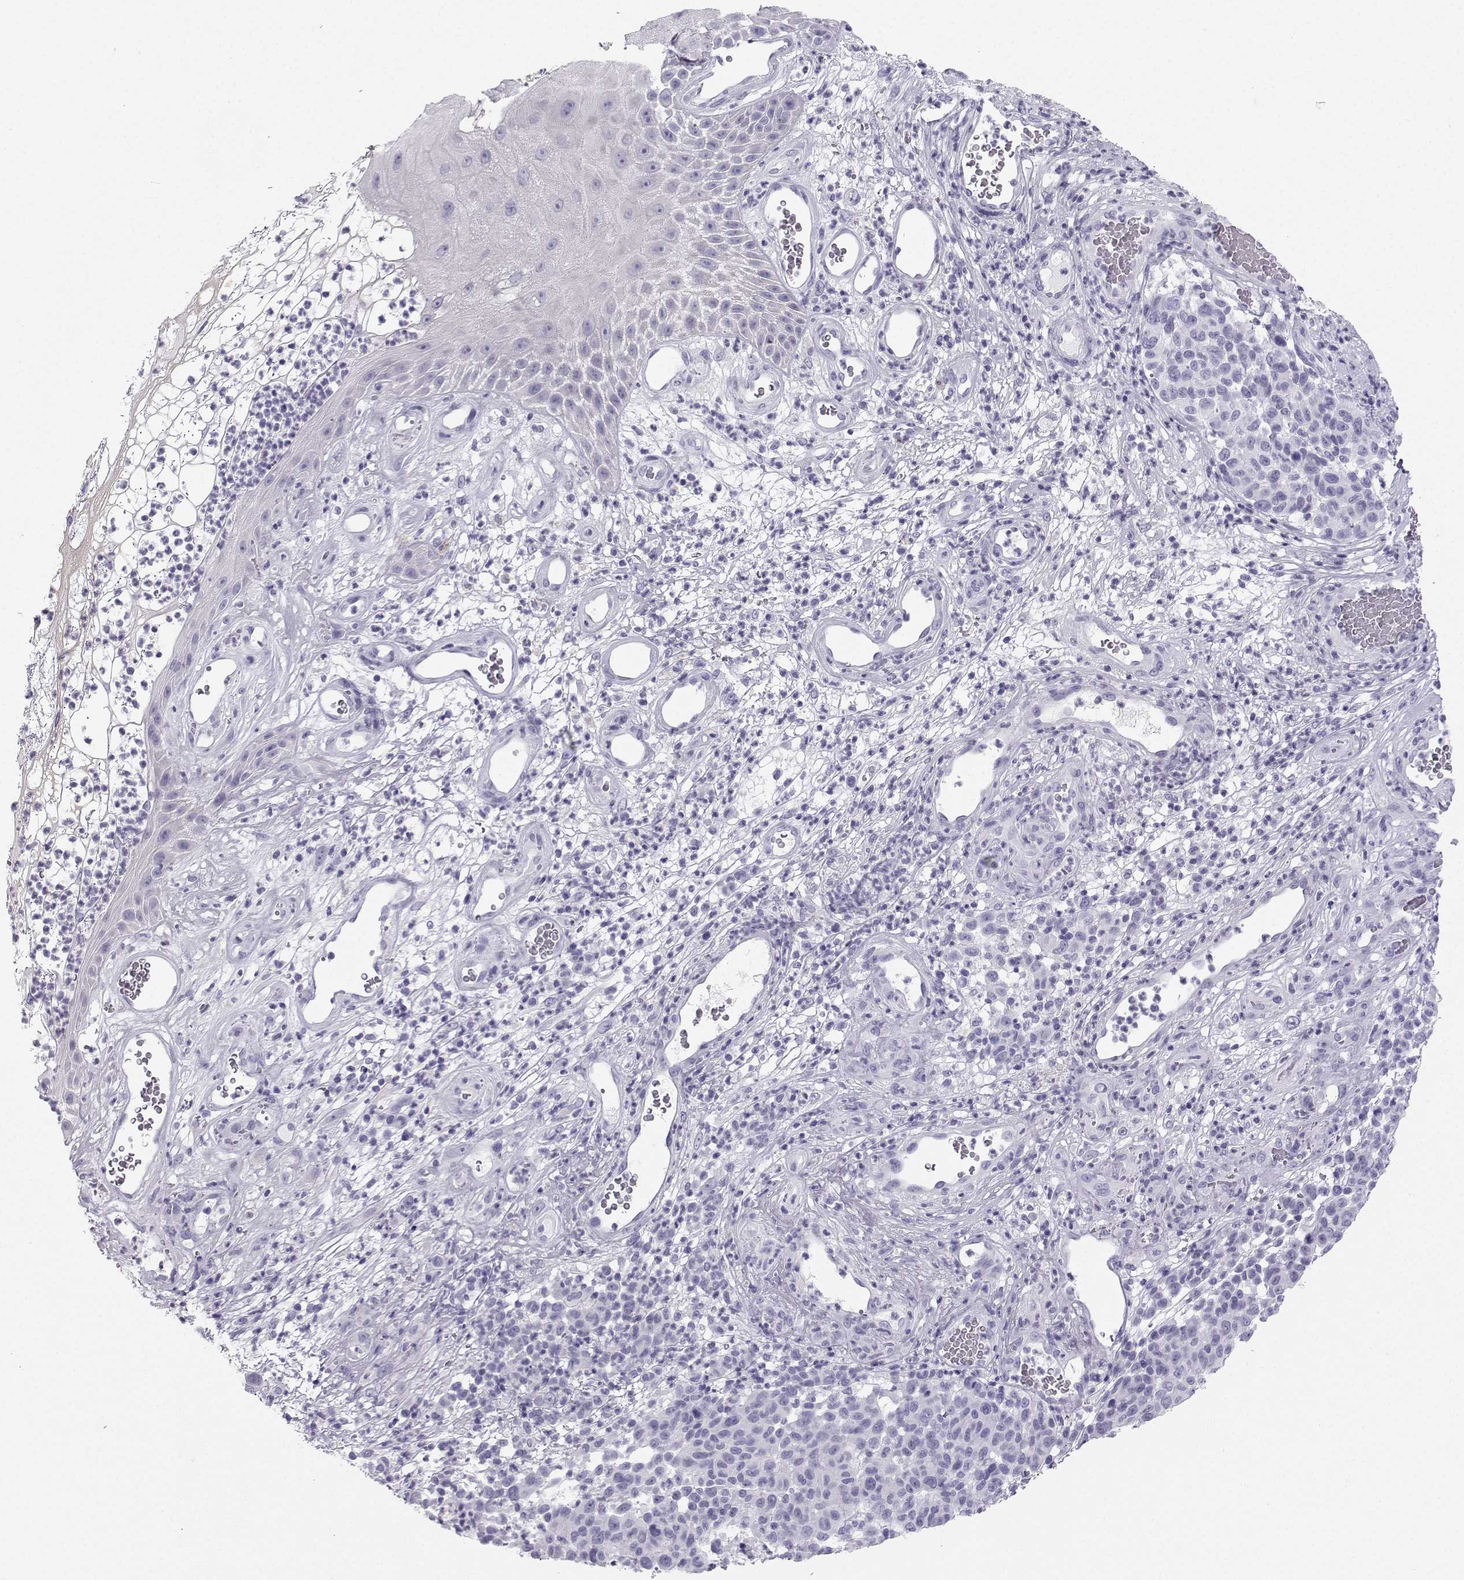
{"staining": {"intensity": "negative", "quantity": "none", "location": "none"}, "tissue": "melanoma", "cell_type": "Tumor cells", "image_type": "cancer", "snomed": [{"axis": "morphology", "description": "Malignant melanoma, NOS"}, {"axis": "topography", "description": "Skin"}], "caption": "This is an IHC image of human malignant melanoma. There is no staining in tumor cells.", "gene": "IQCD", "patient": {"sex": "male", "age": 59}}